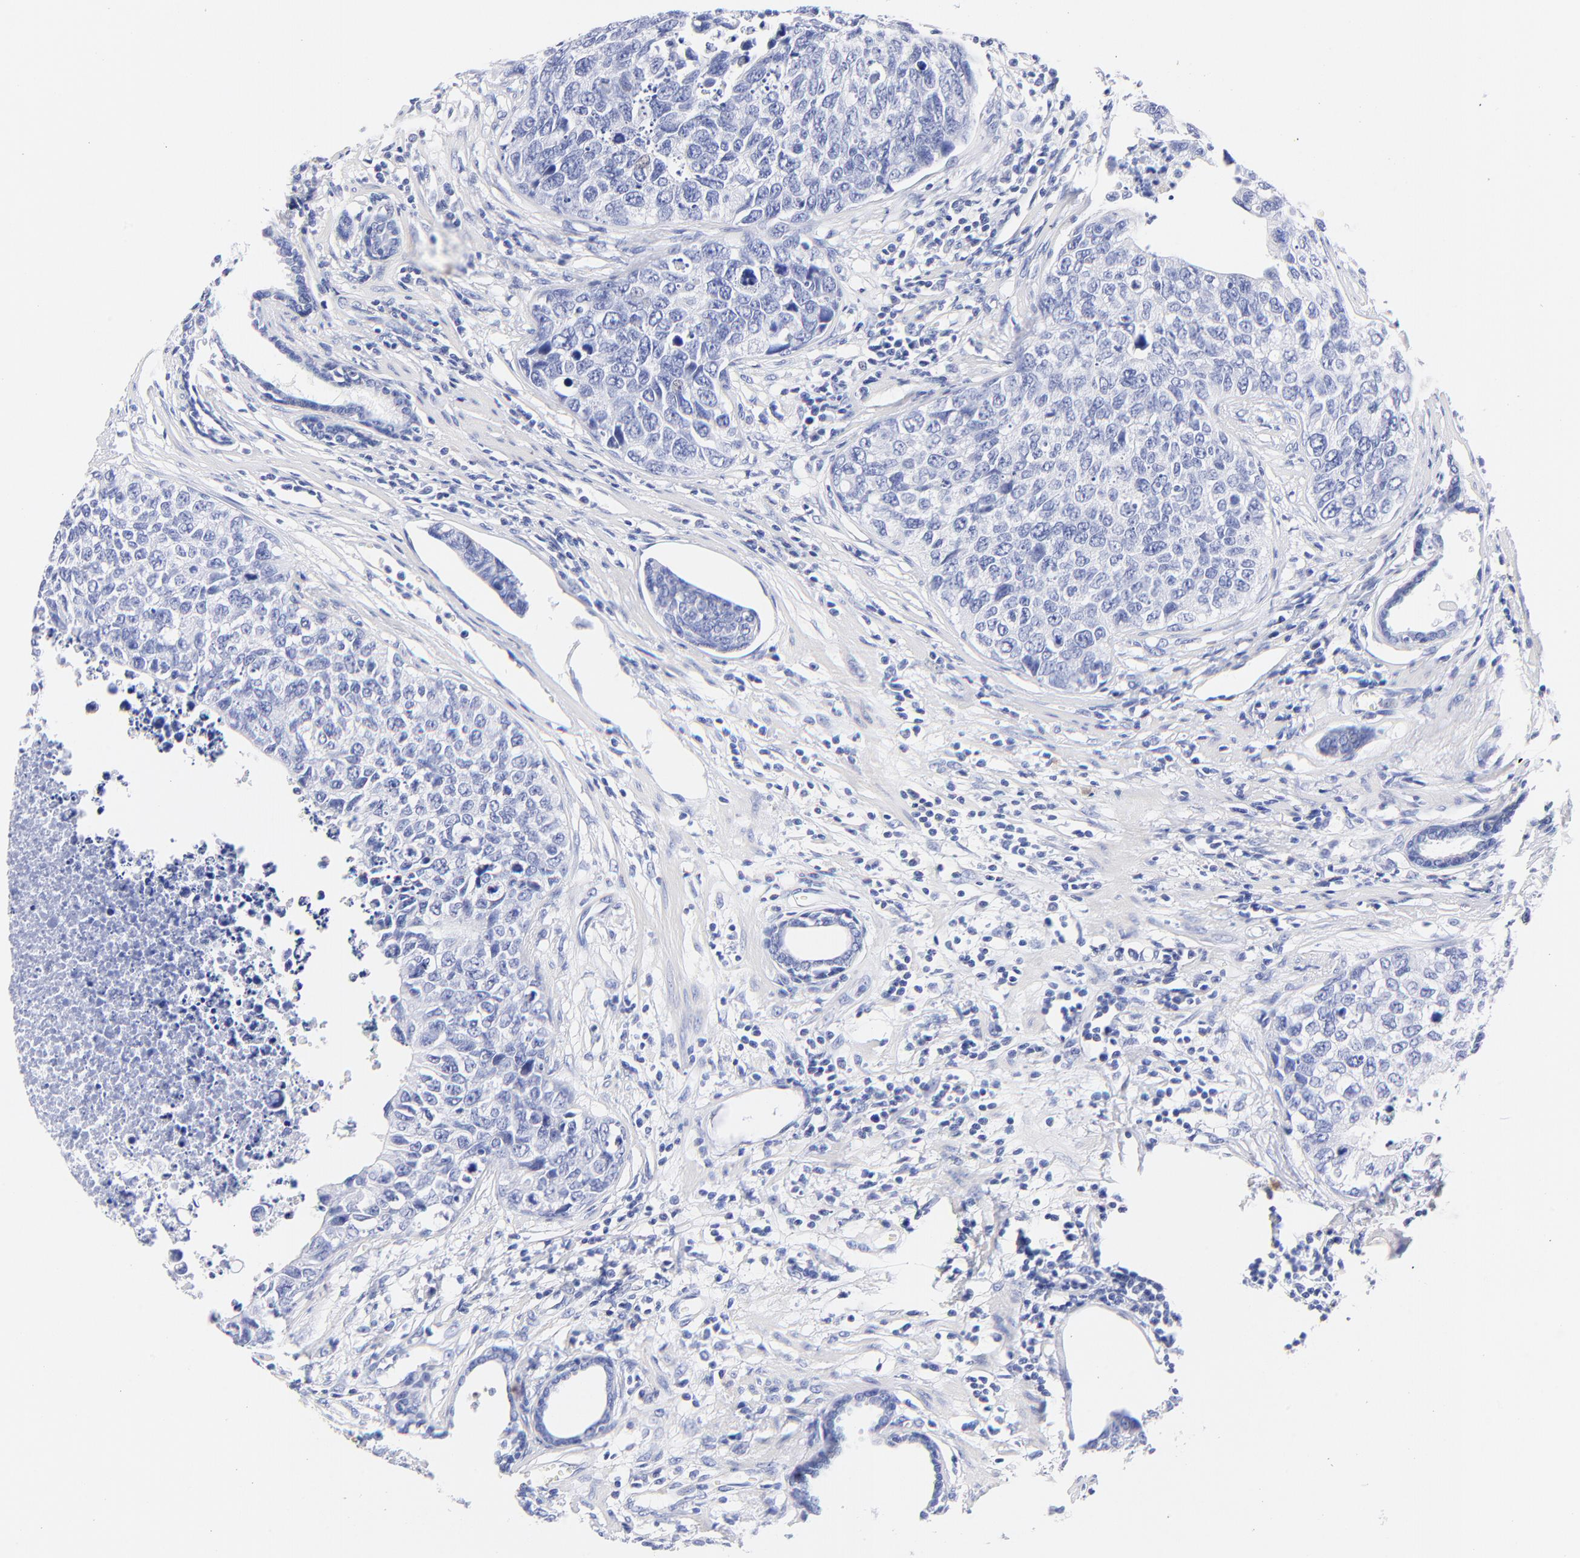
{"staining": {"intensity": "negative", "quantity": "none", "location": "none"}, "tissue": "urothelial cancer", "cell_type": "Tumor cells", "image_type": "cancer", "snomed": [{"axis": "morphology", "description": "Urothelial carcinoma, High grade"}, {"axis": "topography", "description": "Urinary bladder"}], "caption": "This is an IHC photomicrograph of human urothelial cancer. There is no staining in tumor cells.", "gene": "HORMAD2", "patient": {"sex": "male", "age": 81}}